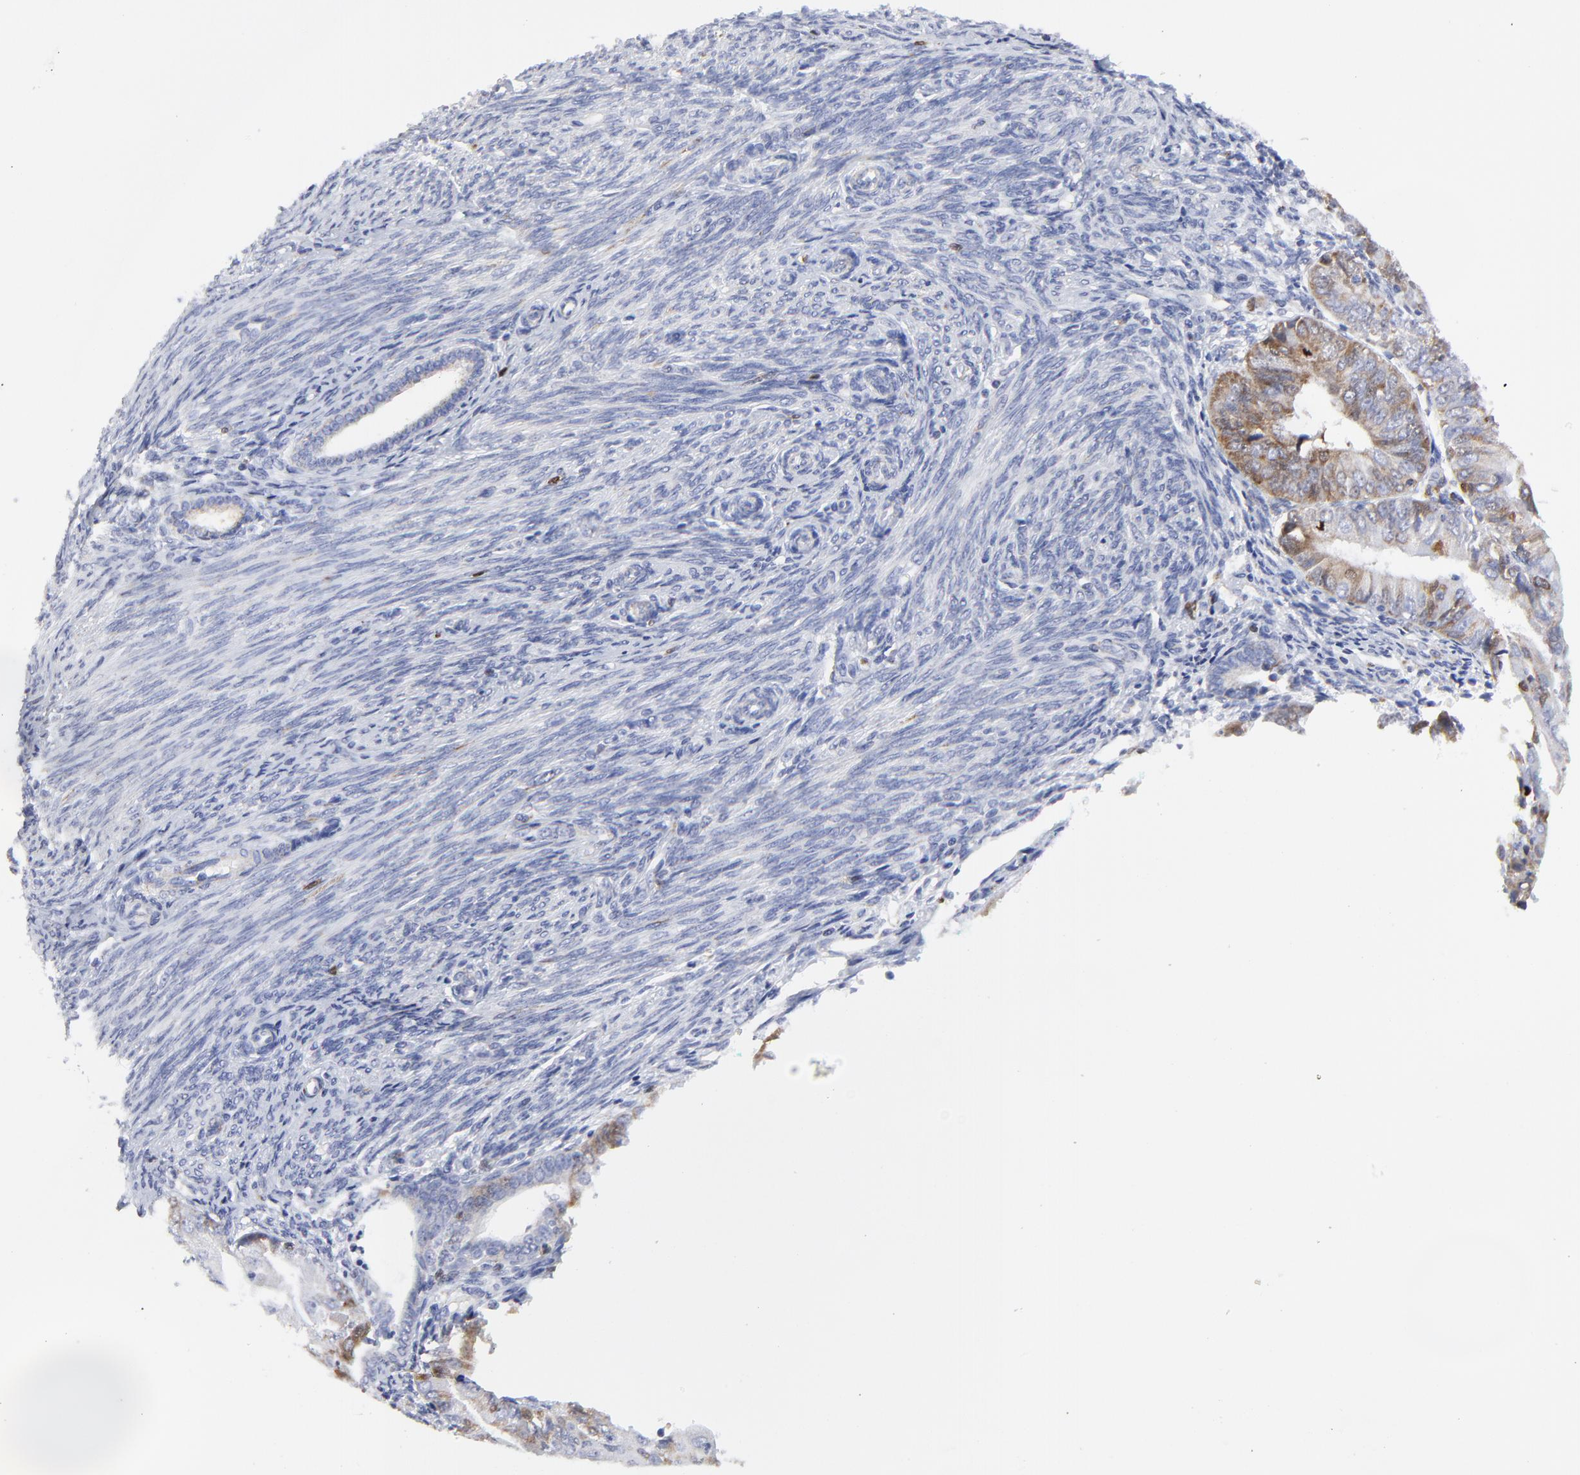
{"staining": {"intensity": "moderate", "quantity": ">75%", "location": "cytoplasmic/membranous"}, "tissue": "endometrial cancer", "cell_type": "Tumor cells", "image_type": "cancer", "snomed": [{"axis": "morphology", "description": "Adenocarcinoma, NOS"}, {"axis": "topography", "description": "Endometrium"}], "caption": "Moderate cytoplasmic/membranous expression for a protein is seen in about >75% of tumor cells of endometrial cancer (adenocarcinoma) using immunohistochemistry.", "gene": "NCAPH", "patient": {"sex": "female", "age": 79}}